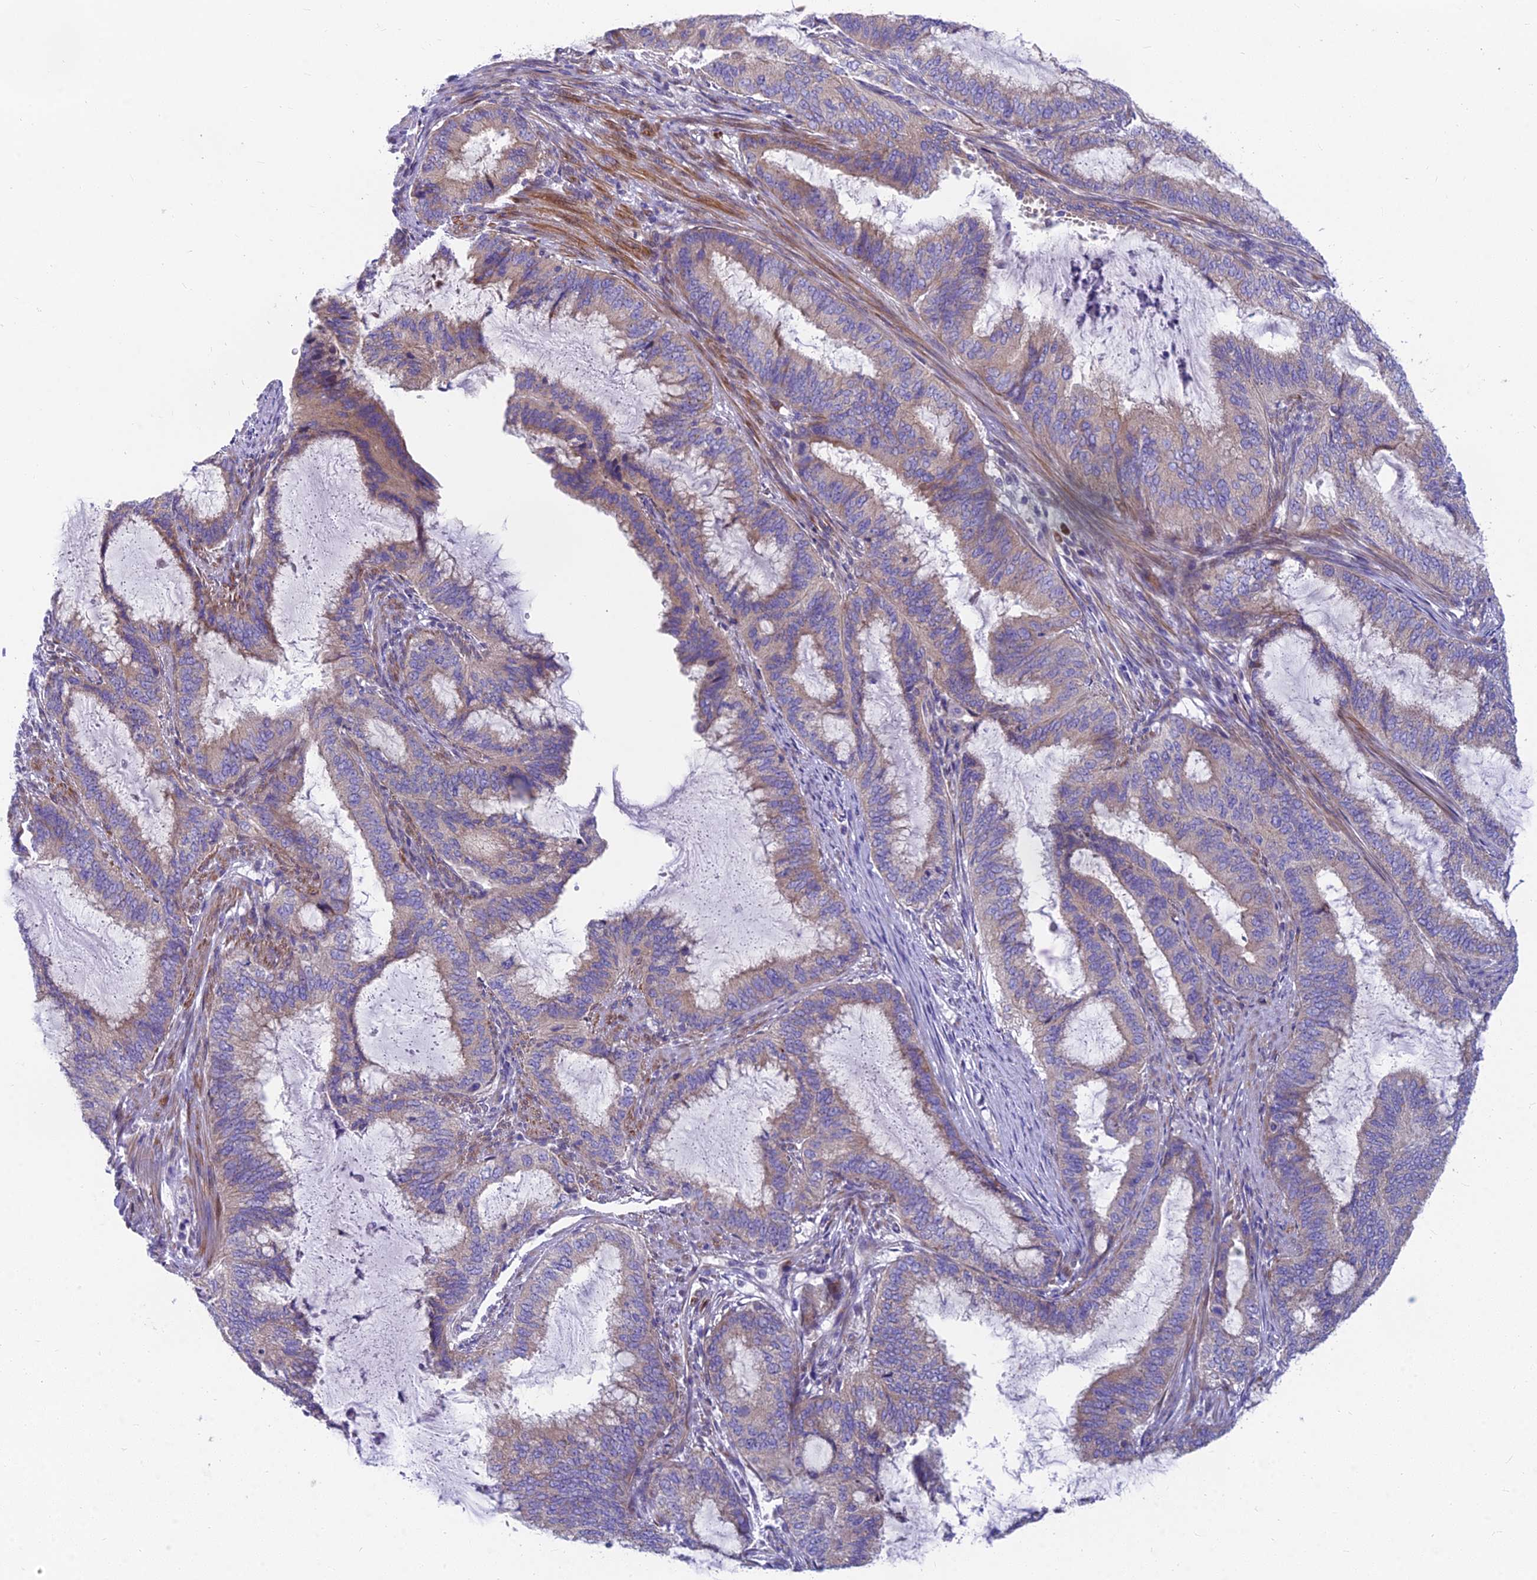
{"staining": {"intensity": "moderate", "quantity": "<25%", "location": "cytoplasmic/membranous"}, "tissue": "endometrial cancer", "cell_type": "Tumor cells", "image_type": "cancer", "snomed": [{"axis": "morphology", "description": "Adenocarcinoma, NOS"}, {"axis": "topography", "description": "Endometrium"}], "caption": "About <25% of tumor cells in human endometrial cancer exhibit moderate cytoplasmic/membranous protein staining as visualized by brown immunohistochemical staining.", "gene": "MVB12A", "patient": {"sex": "female", "age": 51}}